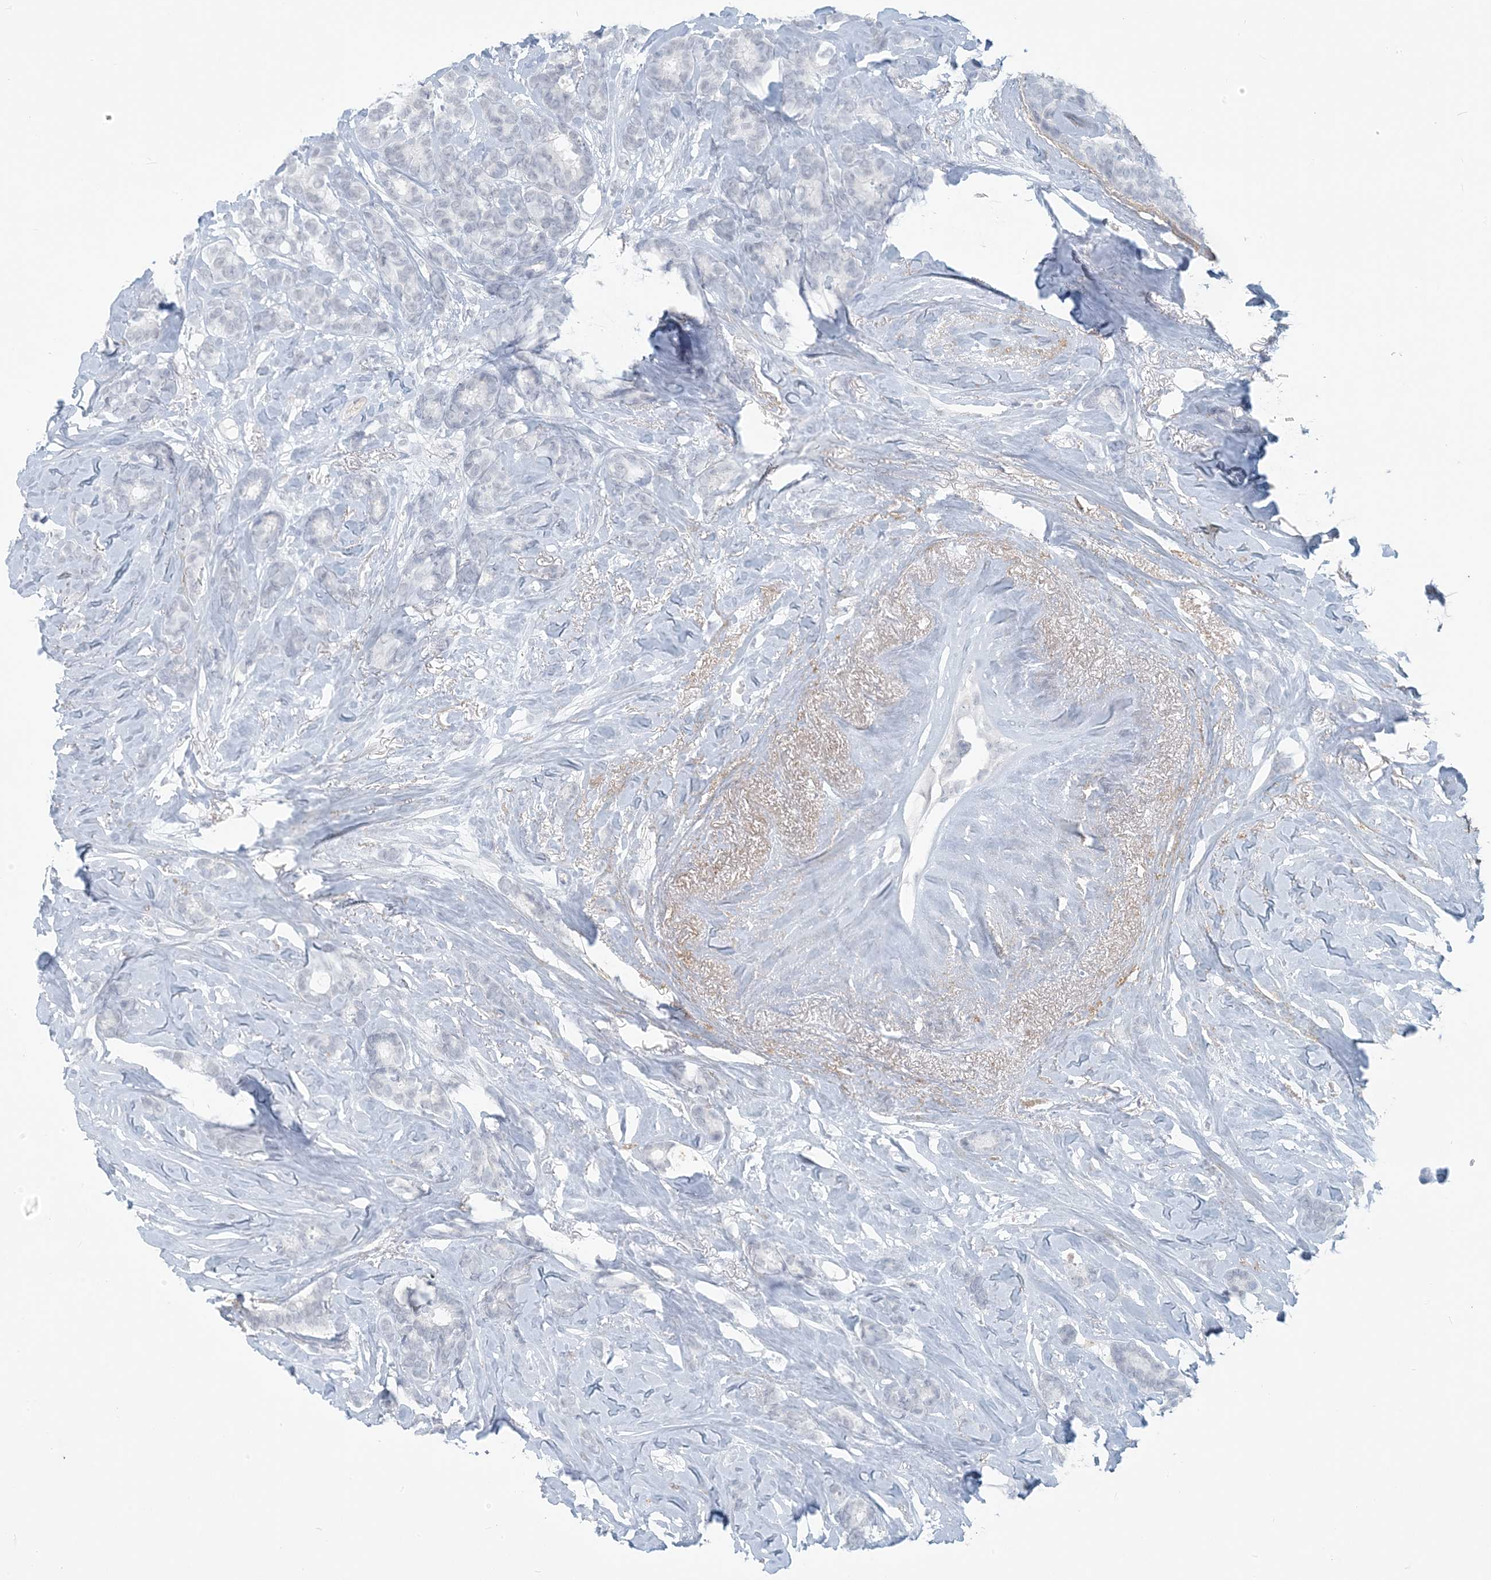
{"staining": {"intensity": "negative", "quantity": "none", "location": "none"}, "tissue": "breast cancer", "cell_type": "Tumor cells", "image_type": "cancer", "snomed": [{"axis": "morphology", "description": "Duct carcinoma"}, {"axis": "topography", "description": "Breast"}], "caption": "The immunohistochemistry micrograph has no significant positivity in tumor cells of invasive ductal carcinoma (breast) tissue.", "gene": "SCML1", "patient": {"sex": "female", "age": 87}}